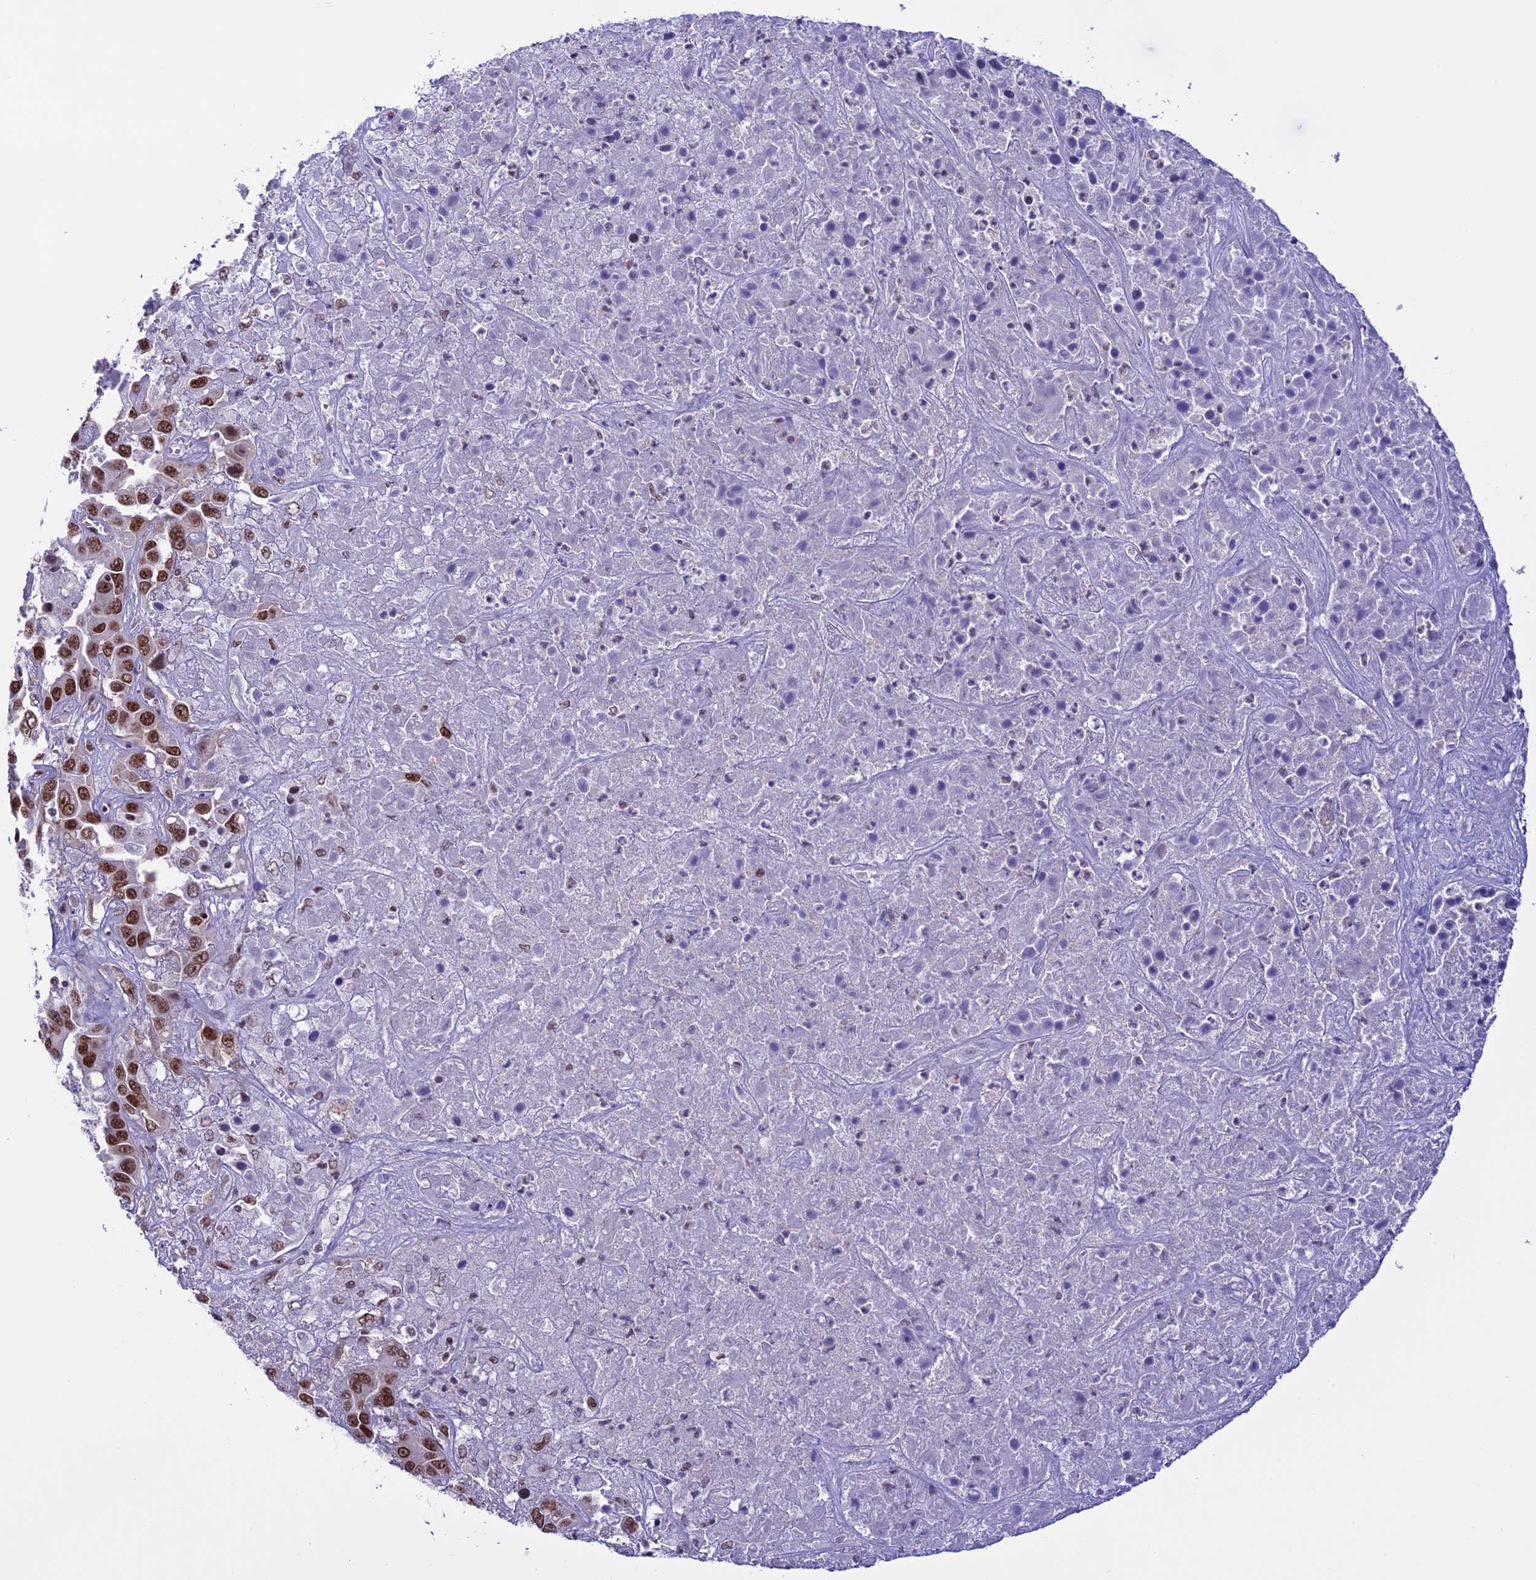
{"staining": {"intensity": "strong", "quantity": ">75%", "location": "nuclear"}, "tissue": "liver cancer", "cell_type": "Tumor cells", "image_type": "cancer", "snomed": [{"axis": "morphology", "description": "Cholangiocarcinoma"}, {"axis": "topography", "description": "Liver"}], "caption": "Liver cholangiocarcinoma stained for a protein shows strong nuclear positivity in tumor cells. The staining was performed using DAB (3,3'-diaminobenzidine), with brown indicating positive protein expression. Nuclei are stained blue with hematoxylin.", "gene": "MPHOSPH8", "patient": {"sex": "female", "age": 52}}